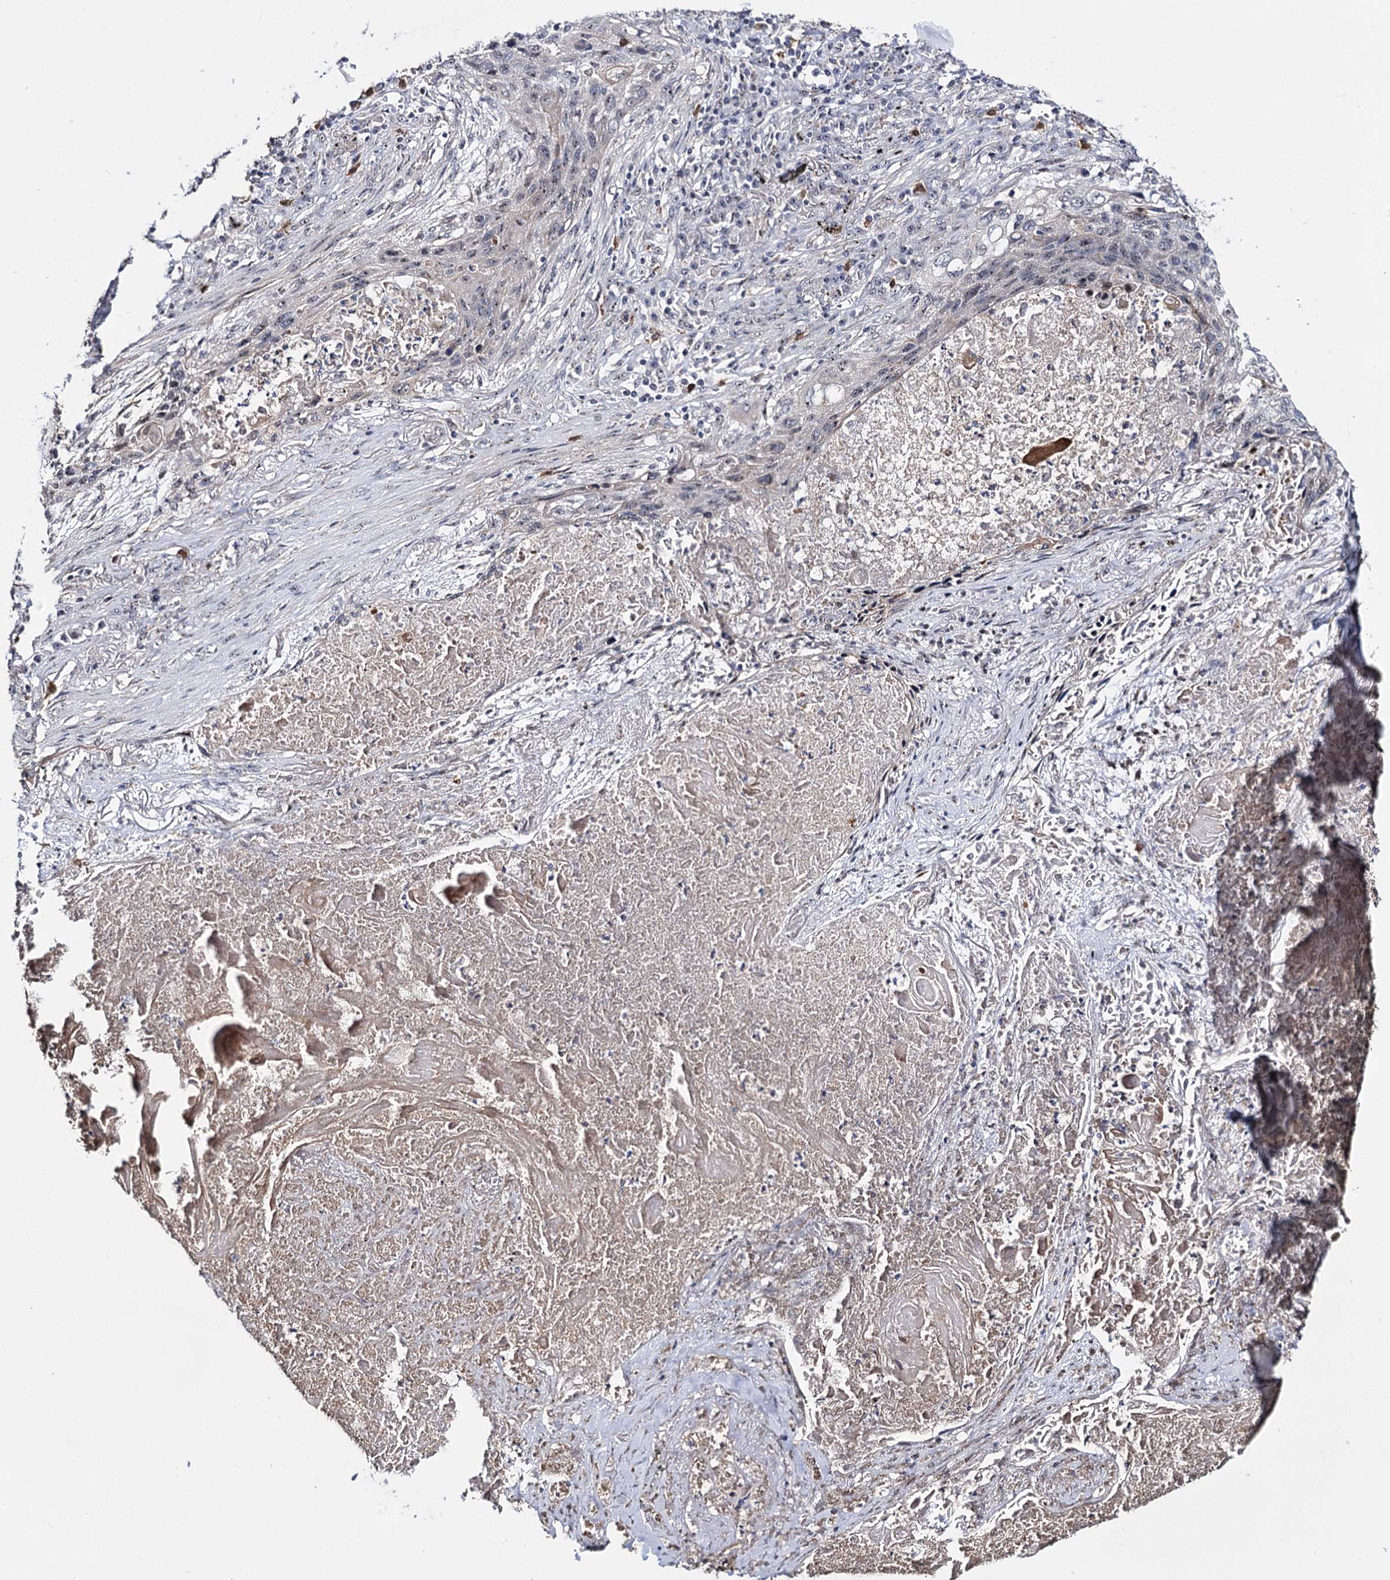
{"staining": {"intensity": "weak", "quantity": "25%-75%", "location": "nuclear"}, "tissue": "lung cancer", "cell_type": "Tumor cells", "image_type": "cancer", "snomed": [{"axis": "morphology", "description": "Squamous cell carcinoma, NOS"}, {"axis": "topography", "description": "Lung"}], "caption": "Protein expression analysis of squamous cell carcinoma (lung) exhibits weak nuclear expression in approximately 25%-75% of tumor cells. The protein is shown in brown color, while the nuclei are stained blue.", "gene": "SUPT20H", "patient": {"sex": "female", "age": 63}}